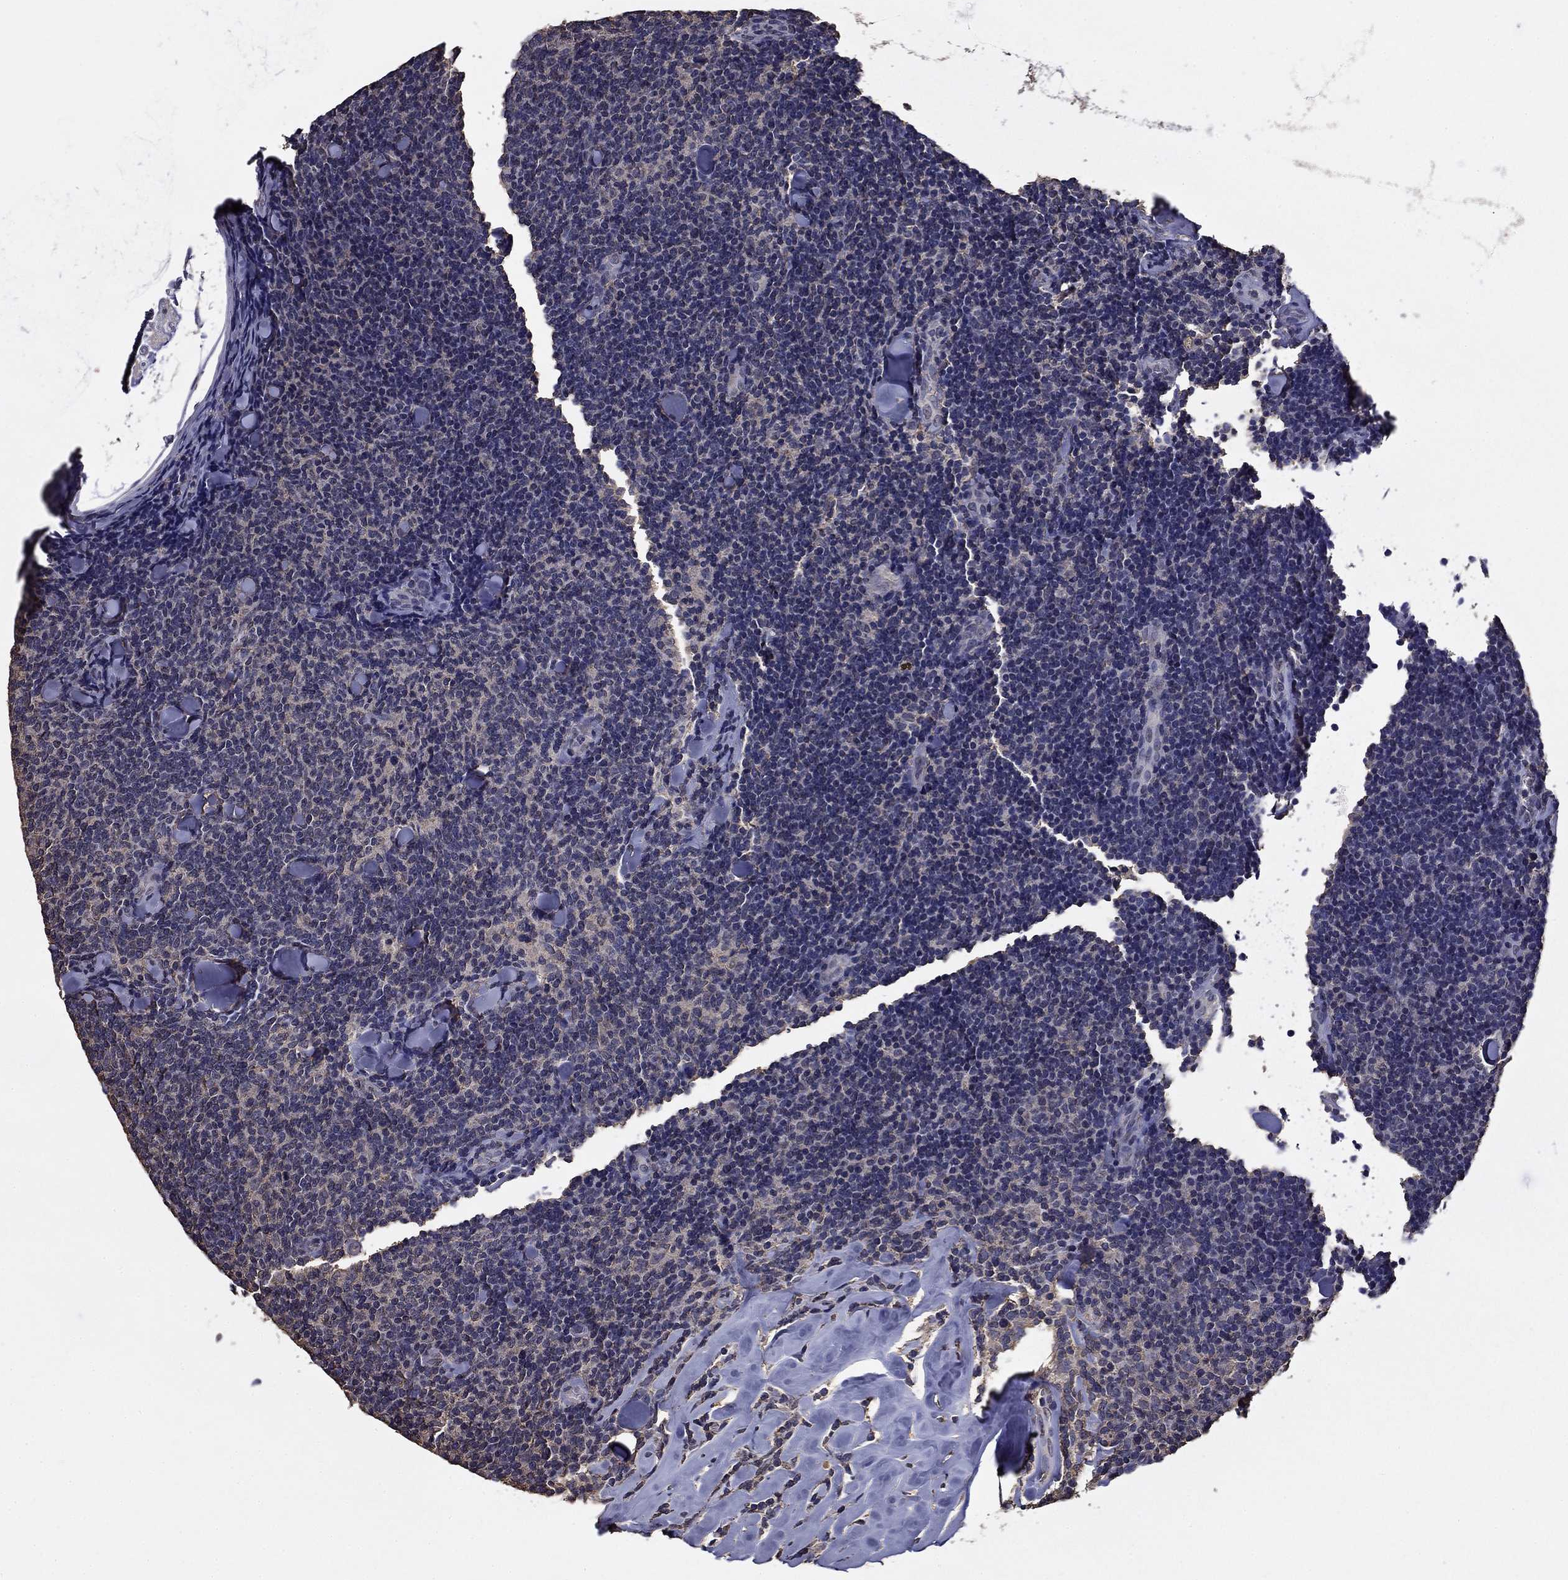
{"staining": {"intensity": "negative", "quantity": "none", "location": "none"}, "tissue": "lymphoma", "cell_type": "Tumor cells", "image_type": "cancer", "snomed": [{"axis": "morphology", "description": "Malignant lymphoma, non-Hodgkin's type, Low grade"}, {"axis": "topography", "description": "Lymph node"}], "caption": "This is a micrograph of IHC staining of lymphoma, which shows no staining in tumor cells. (Immunohistochemistry, brightfield microscopy, high magnification).", "gene": "MFAP3L", "patient": {"sex": "female", "age": 56}}